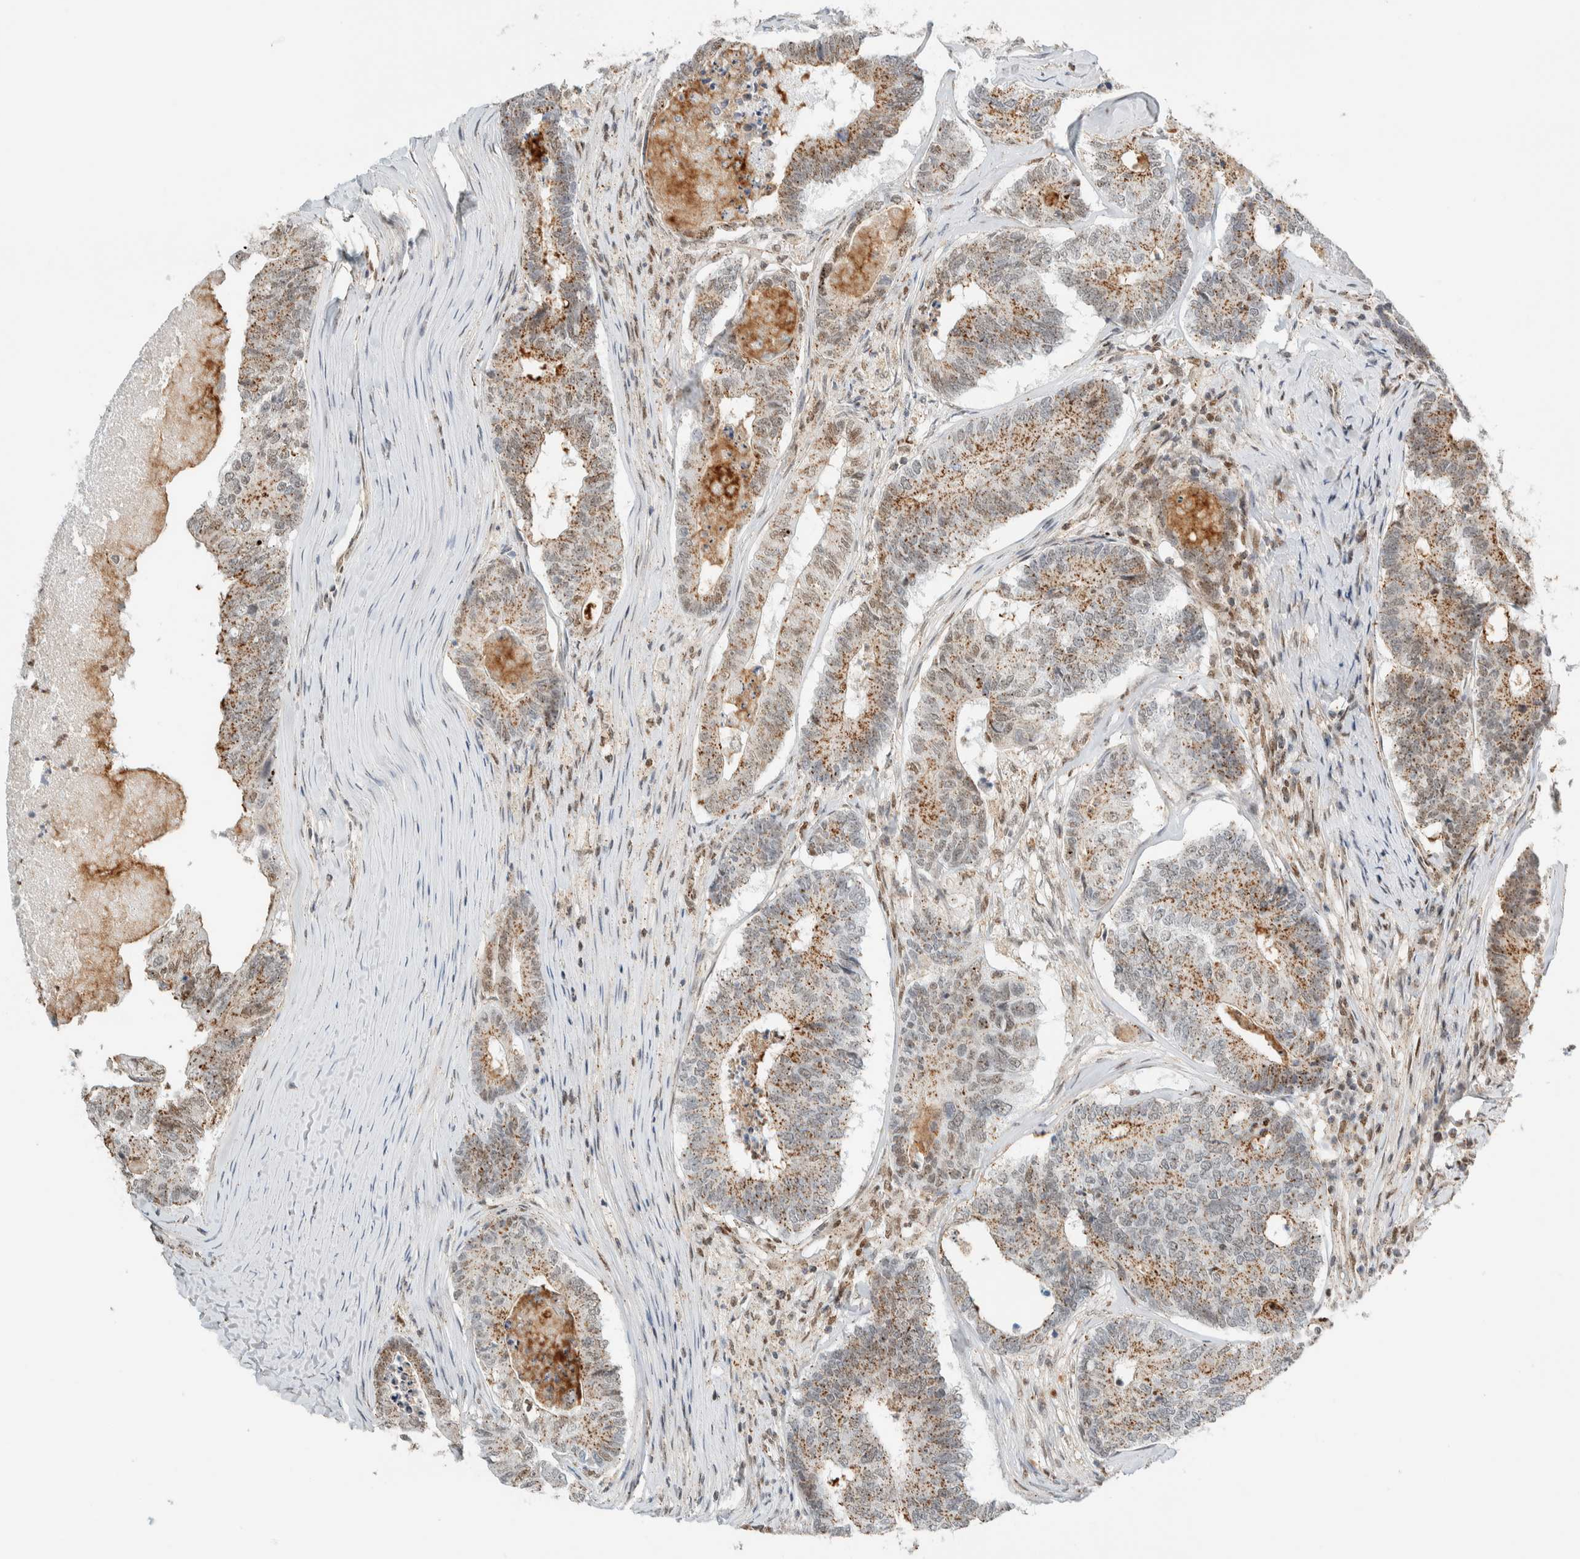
{"staining": {"intensity": "moderate", "quantity": ">75%", "location": "cytoplasmic/membranous,nuclear"}, "tissue": "colorectal cancer", "cell_type": "Tumor cells", "image_type": "cancer", "snomed": [{"axis": "morphology", "description": "Adenocarcinoma, NOS"}, {"axis": "topography", "description": "Colon"}], "caption": "DAB immunohistochemical staining of adenocarcinoma (colorectal) exhibits moderate cytoplasmic/membranous and nuclear protein positivity in about >75% of tumor cells. (DAB = brown stain, brightfield microscopy at high magnification).", "gene": "TFE3", "patient": {"sex": "female", "age": 67}}